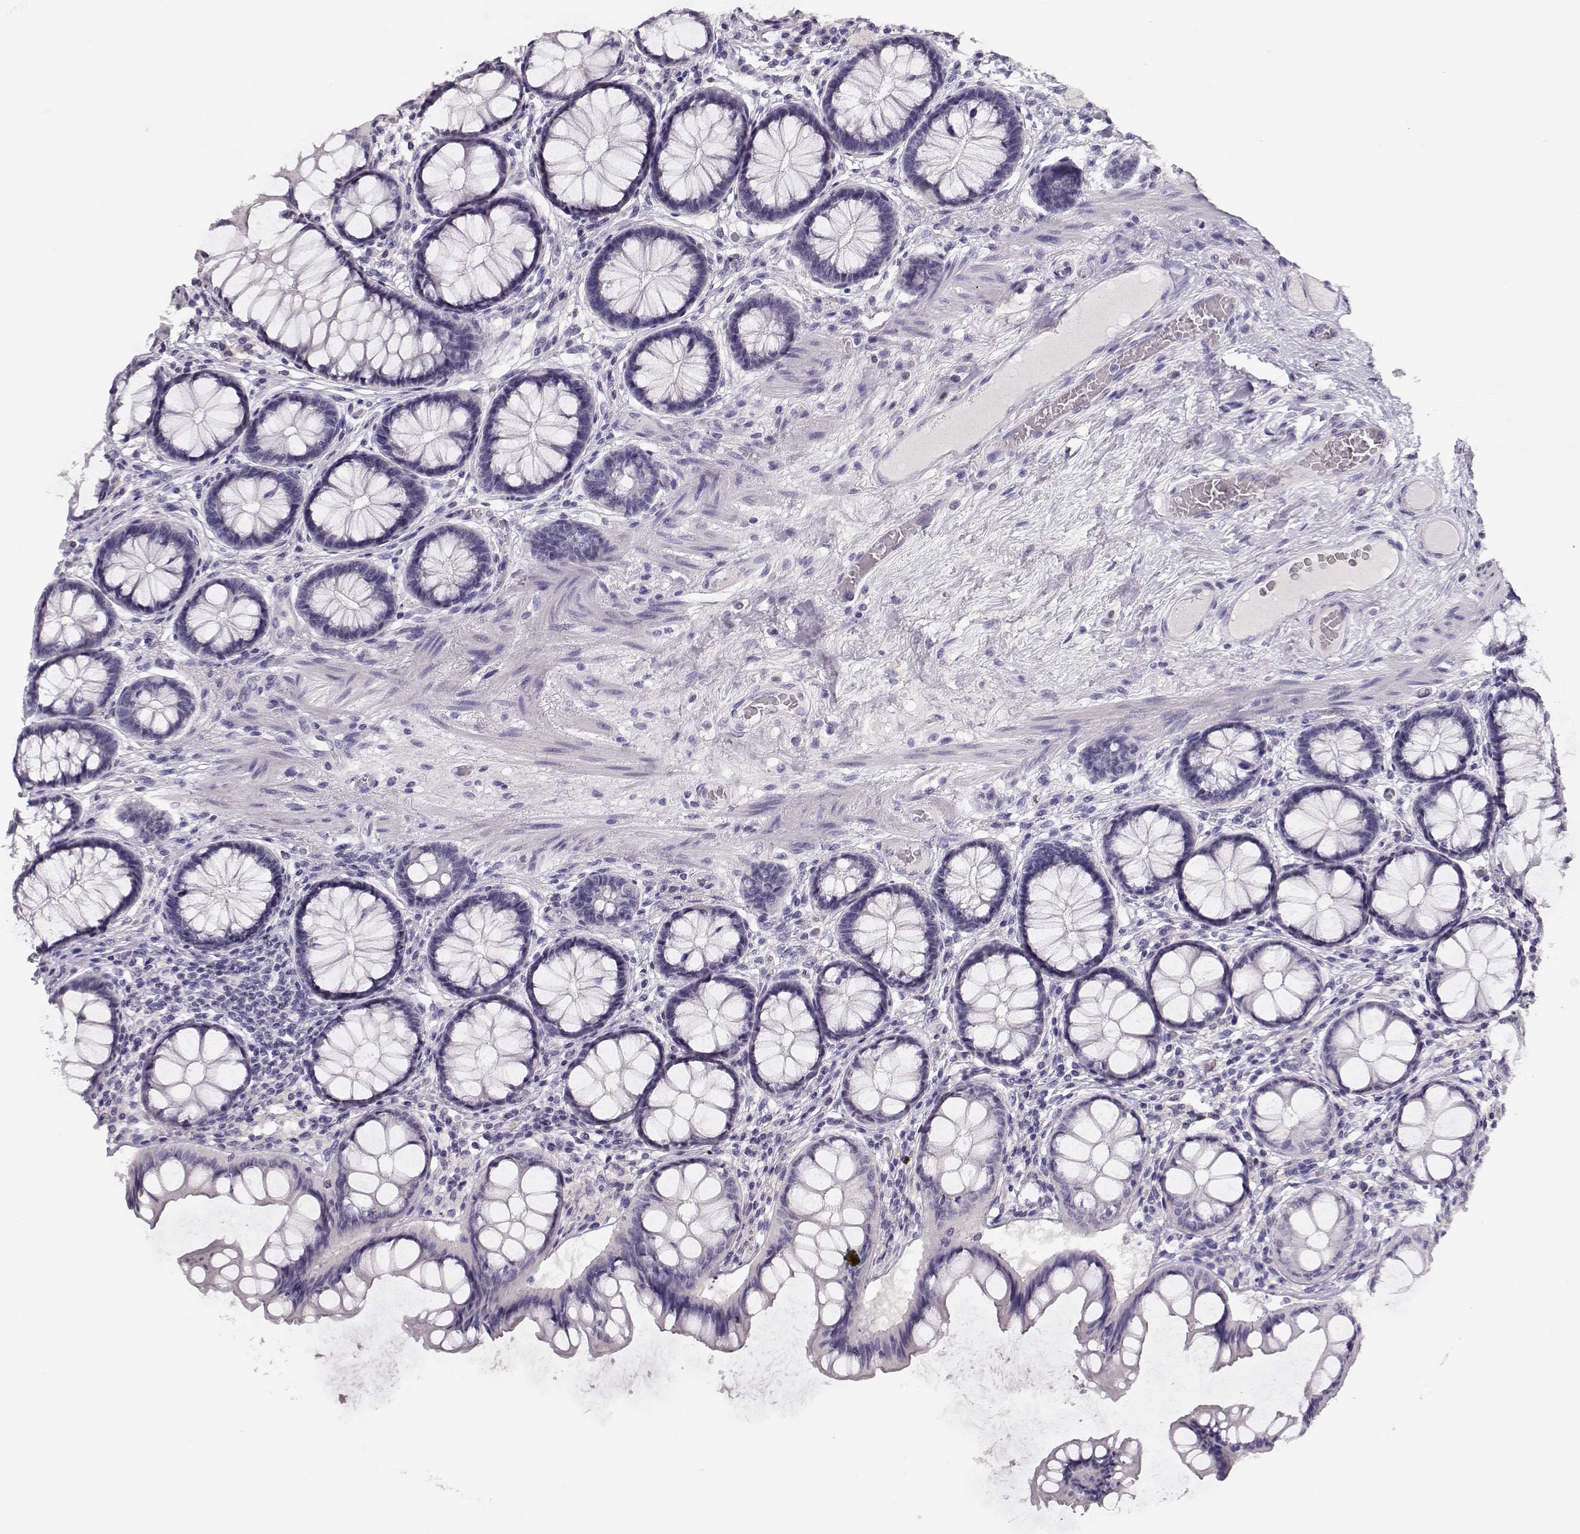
{"staining": {"intensity": "negative", "quantity": "none", "location": "none"}, "tissue": "colon", "cell_type": "Endothelial cells", "image_type": "normal", "snomed": [{"axis": "morphology", "description": "Normal tissue, NOS"}, {"axis": "topography", "description": "Colon"}], "caption": "The immunohistochemistry image has no significant staining in endothelial cells of colon.", "gene": "MAGEC1", "patient": {"sex": "female", "age": 65}}